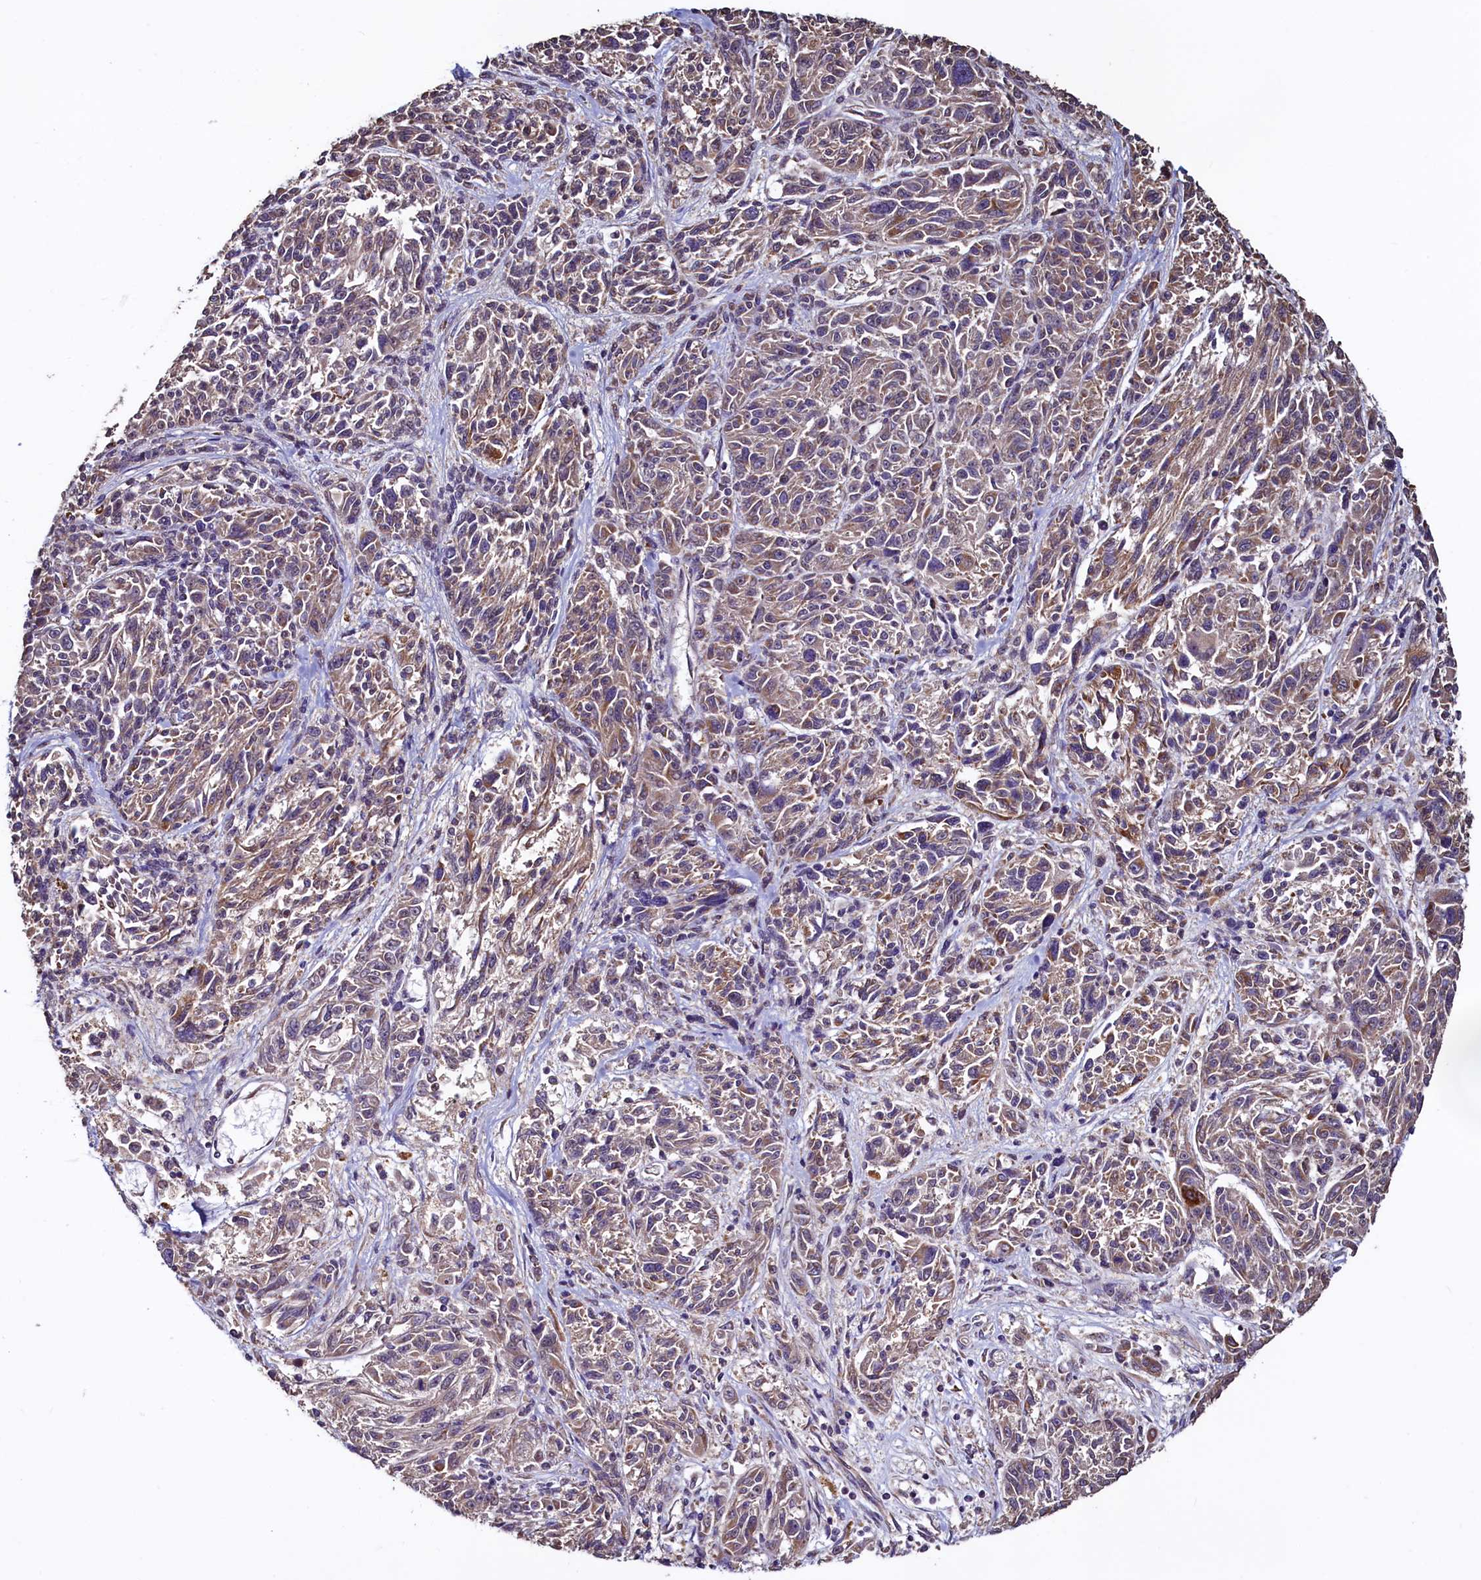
{"staining": {"intensity": "moderate", "quantity": "25%-75%", "location": "cytoplasmic/membranous"}, "tissue": "melanoma", "cell_type": "Tumor cells", "image_type": "cancer", "snomed": [{"axis": "morphology", "description": "Malignant melanoma, NOS"}, {"axis": "topography", "description": "Skin"}], "caption": "Human melanoma stained for a protein (brown) reveals moderate cytoplasmic/membranous positive staining in about 25%-75% of tumor cells.", "gene": "RBFA", "patient": {"sex": "male", "age": 53}}